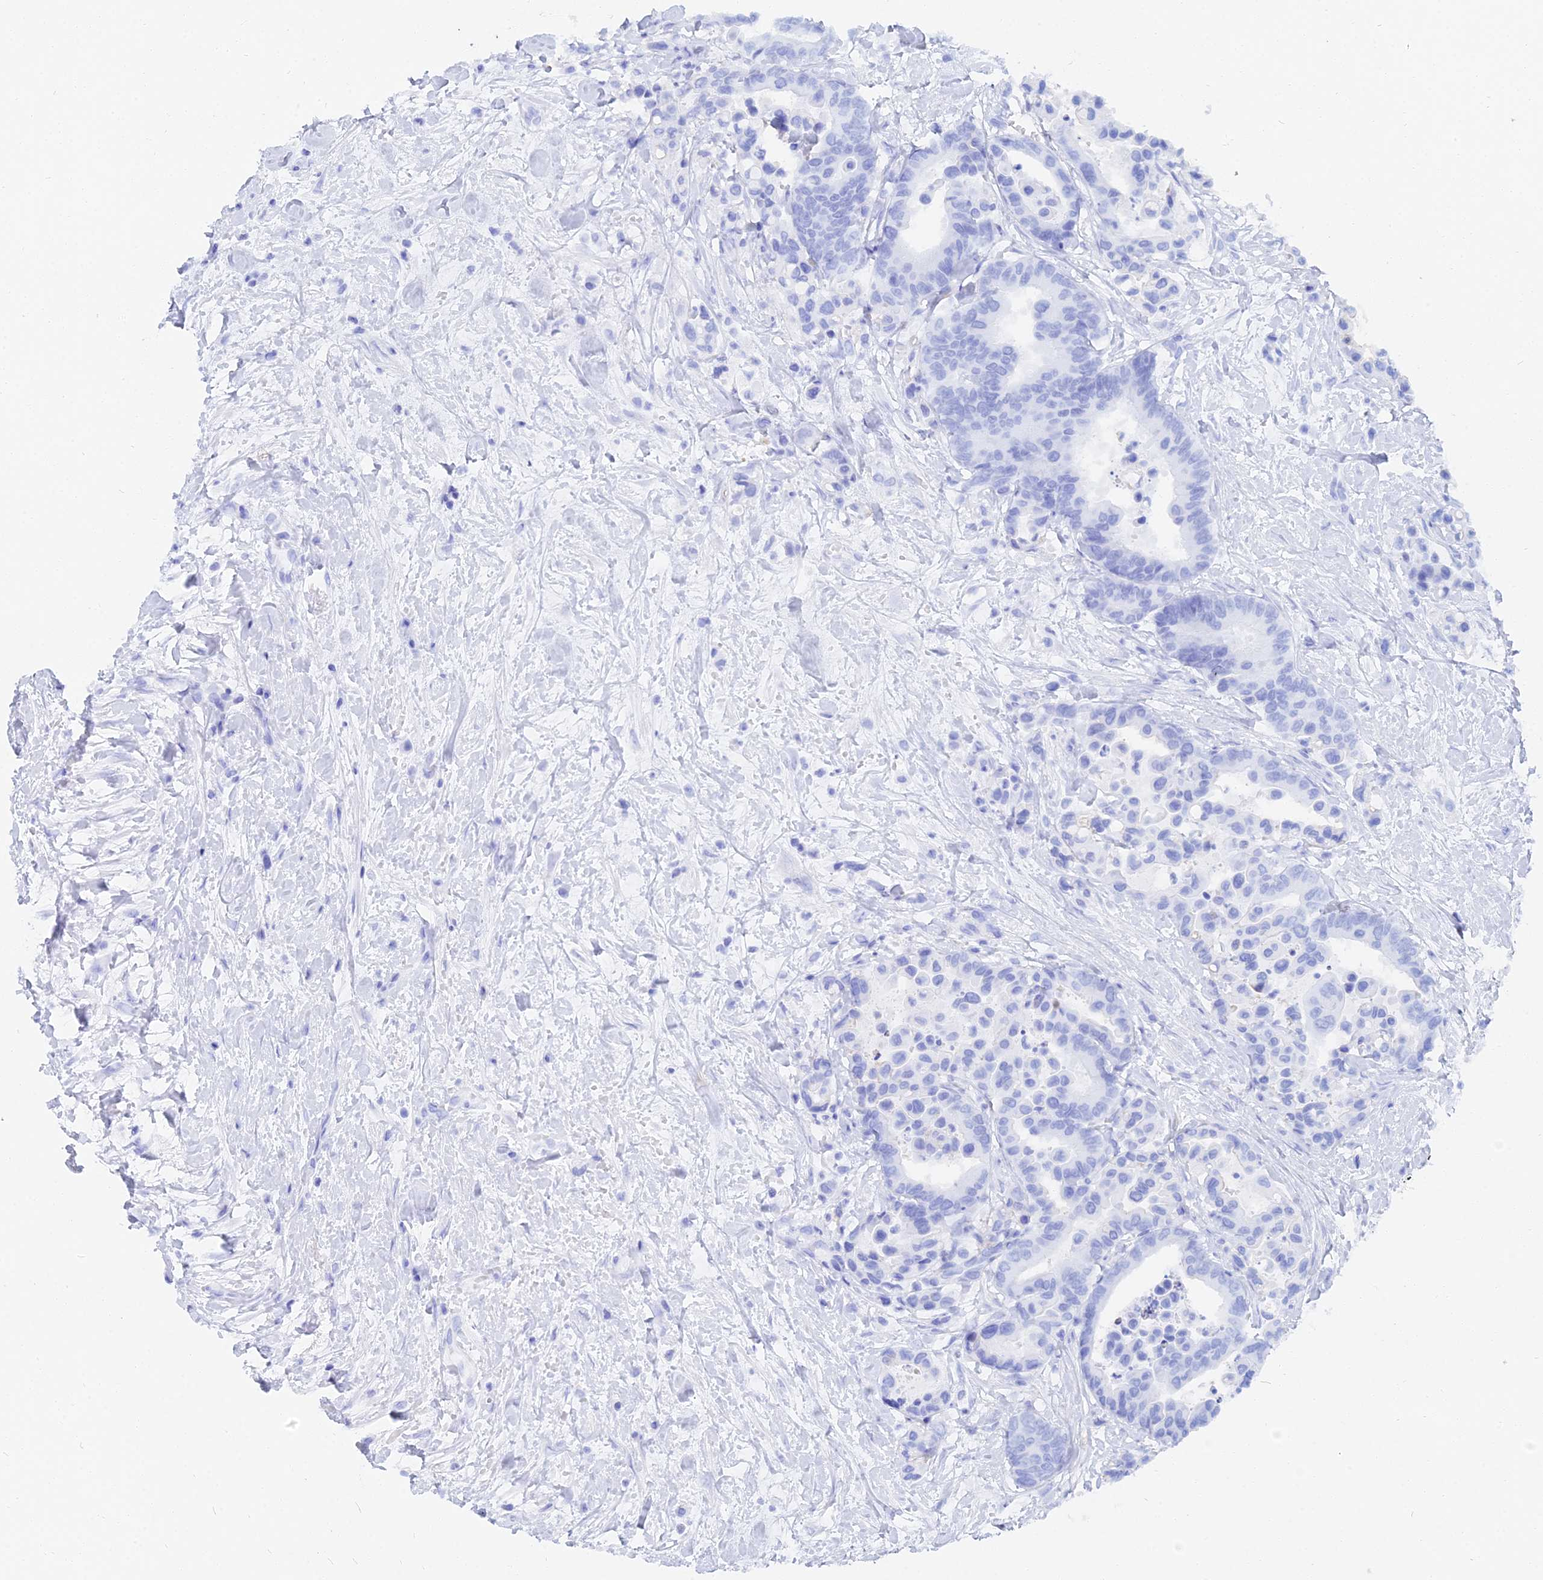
{"staining": {"intensity": "negative", "quantity": "none", "location": "none"}, "tissue": "colorectal cancer", "cell_type": "Tumor cells", "image_type": "cancer", "snomed": [{"axis": "morphology", "description": "Normal tissue, NOS"}, {"axis": "morphology", "description": "Adenocarcinoma, NOS"}, {"axis": "topography", "description": "Colon"}], "caption": "DAB (3,3'-diaminobenzidine) immunohistochemical staining of adenocarcinoma (colorectal) reveals no significant positivity in tumor cells.", "gene": "TRIM43B", "patient": {"sex": "male", "age": 82}}